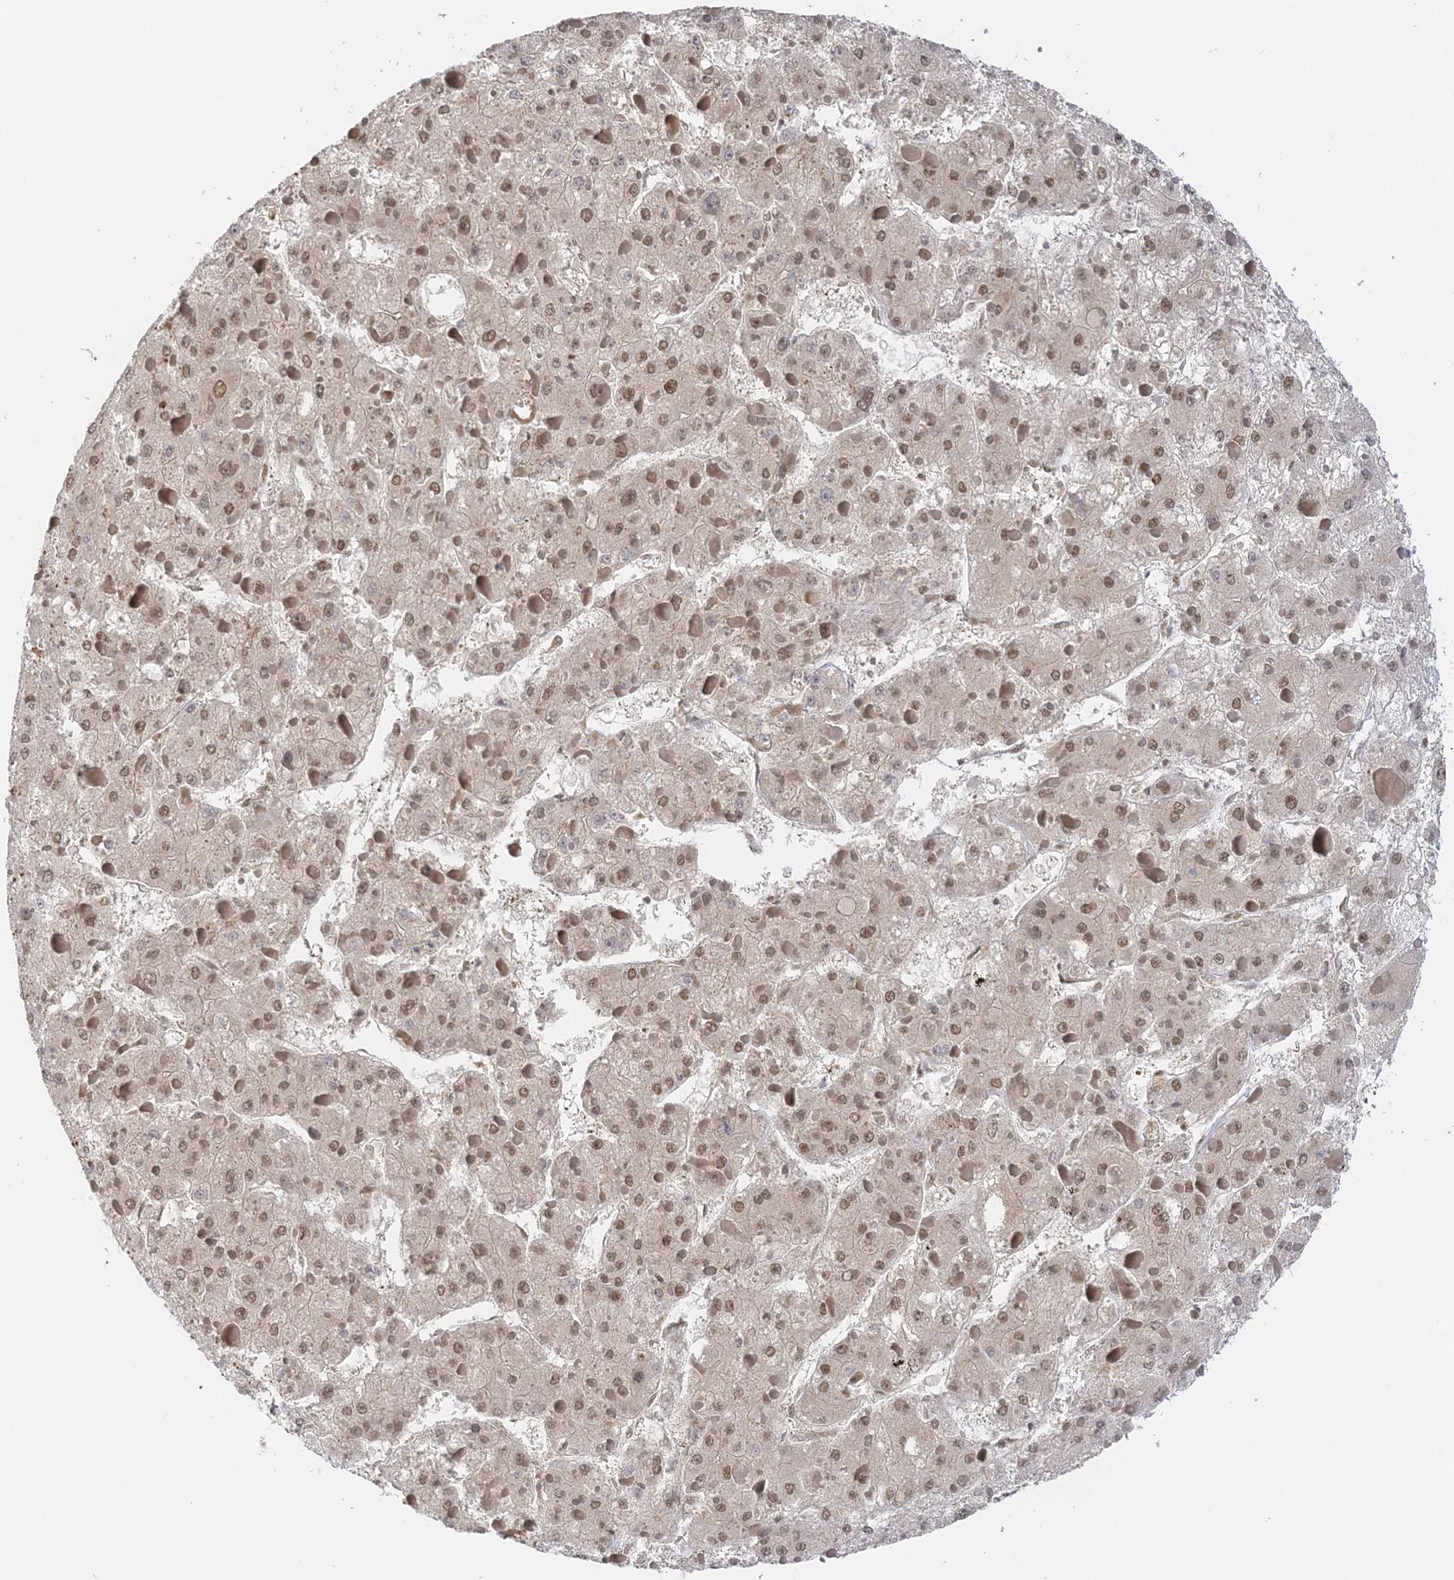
{"staining": {"intensity": "weak", "quantity": ">75%", "location": "nuclear"}, "tissue": "liver cancer", "cell_type": "Tumor cells", "image_type": "cancer", "snomed": [{"axis": "morphology", "description": "Carcinoma, Hepatocellular, NOS"}, {"axis": "topography", "description": "Liver"}], "caption": "IHC (DAB) staining of liver cancer demonstrates weak nuclear protein positivity in about >75% of tumor cells.", "gene": "NOA1", "patient": {"sex": "female", "age": 73}}